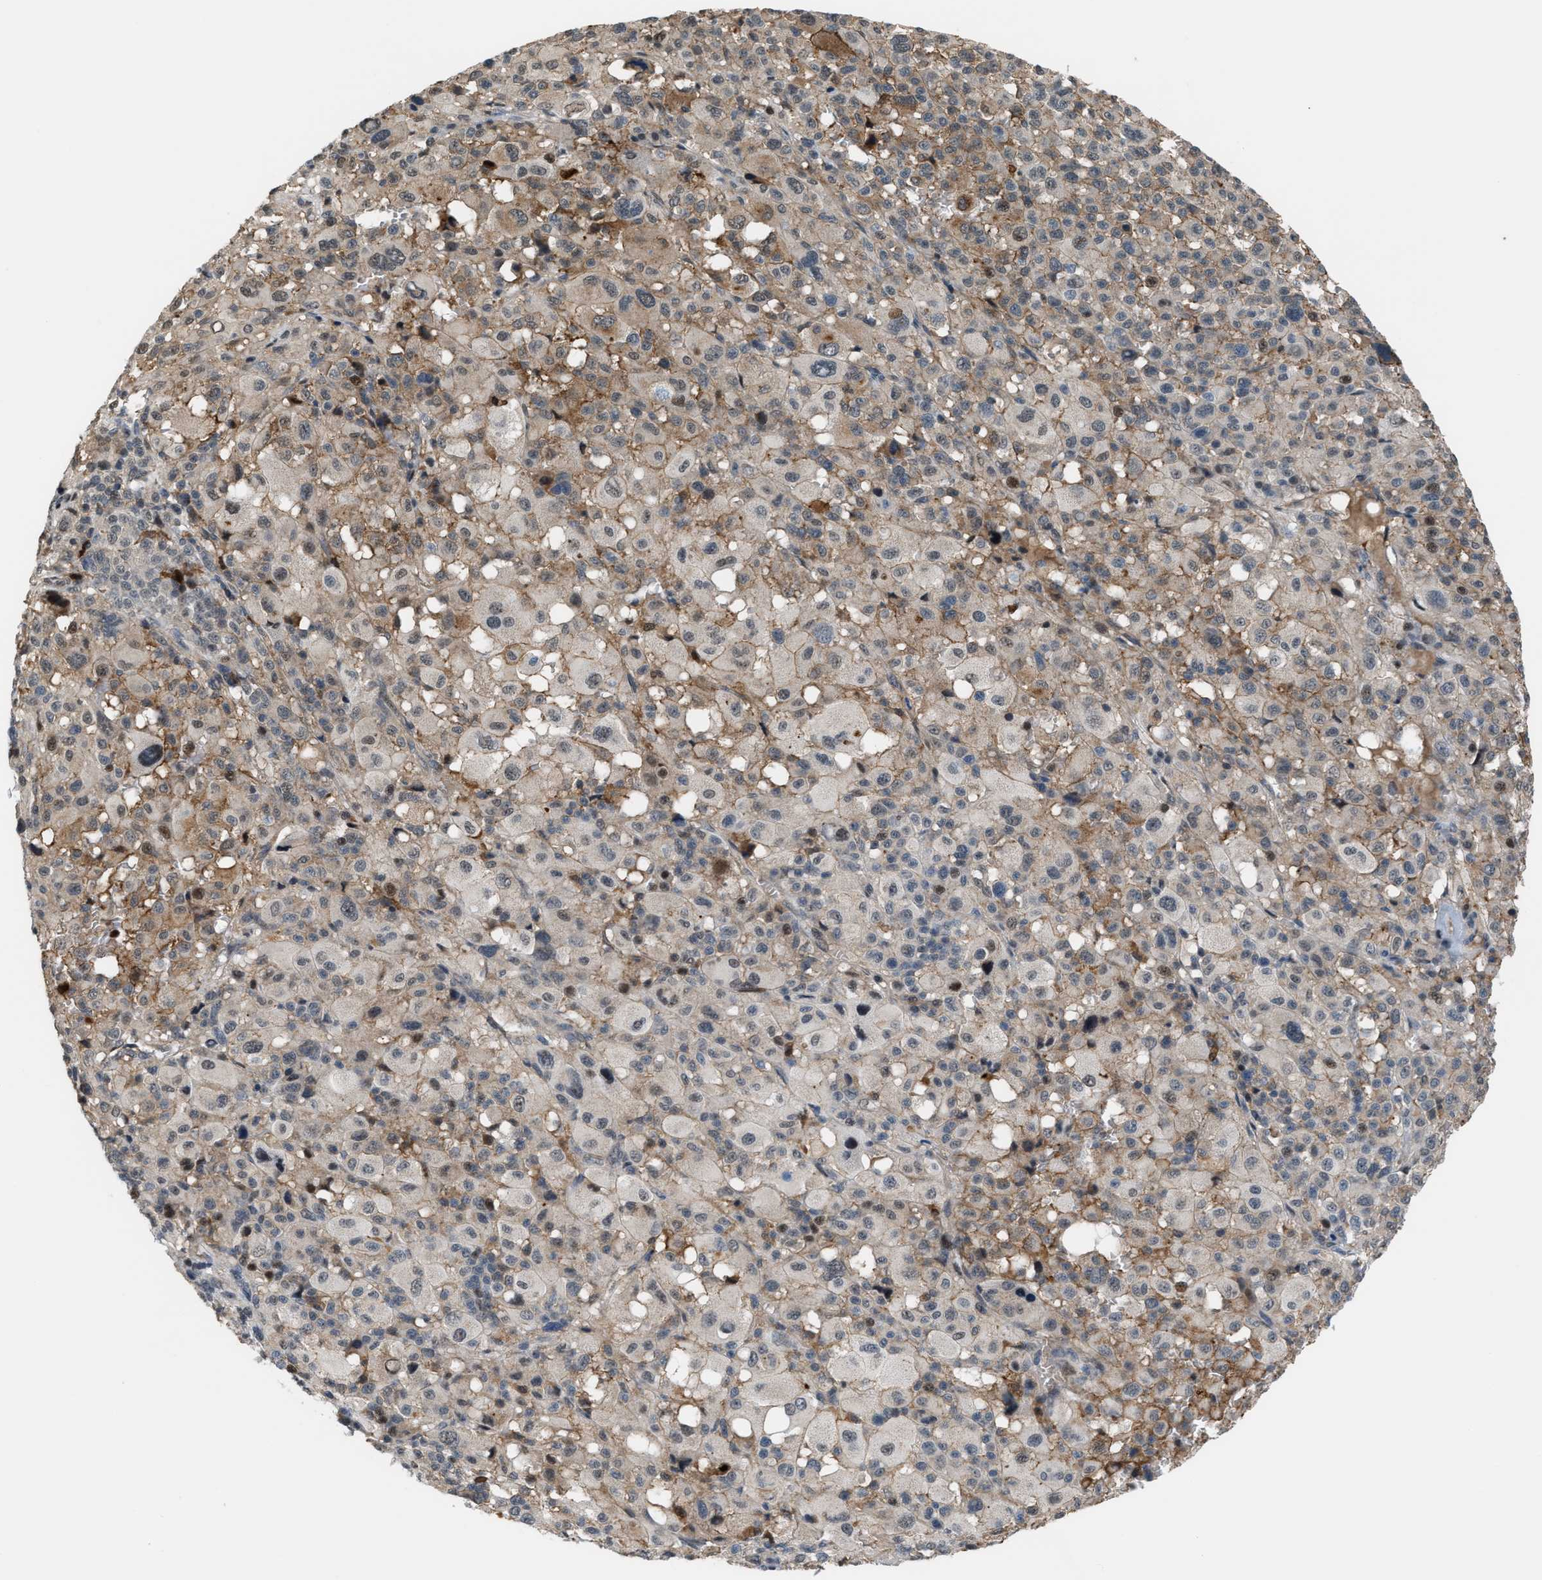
{"staining": {"intensity": "weak", "quantity": ">75%", "location": "cytoplasmic/membranous,nuclear"}, "tissue": "melanoma", "cell_type": "Tumor cells", "image_type": "cancer", "snomed": [{"axis": "morphology", "description": "Malignant melanoma, Metastatic site"}, {"axis": "topography", "description": "Skin"}], "caption": "IHC of melanoma demonstrates low levels of weak cytoplasmic/membranous and nuclear staining in about >75% of tumor cells.", "gene": "RFFL", "patient": {"sex": "female", "age": 74}}